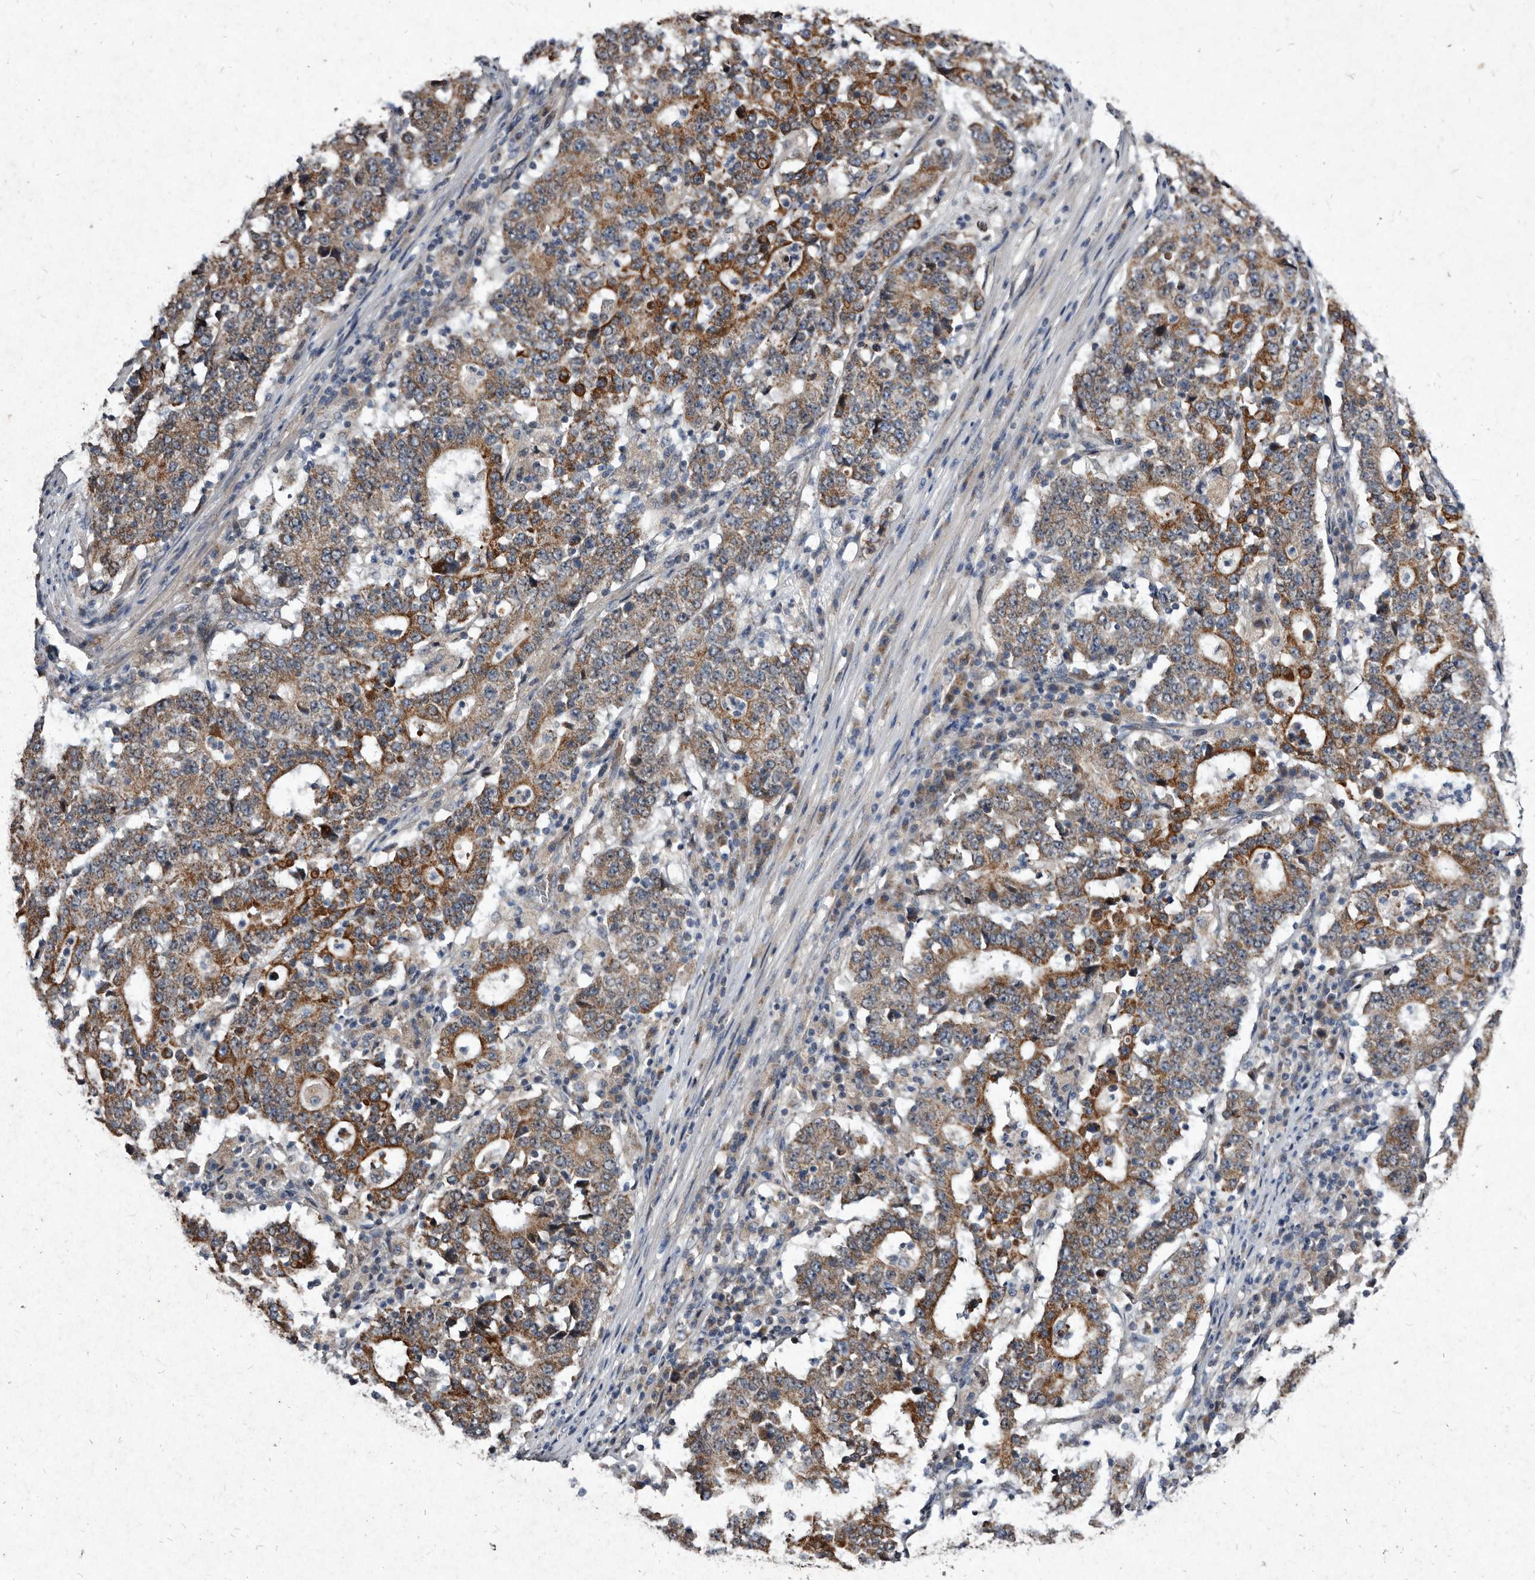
{"staining": {"intensity": "moderate", "quantity": ">75%", "location": "cytoplasmic/membranous"}, "tissue": "stomach cancer", "cell_type": "Tumor cells", "image_type": "cancer", "snomed": [{"axis": "morphology", "description": "Adenocarcinoma, NOS"}, {"axis": "topography", "description": "Stomach"}], "caption": "The image exhibits a brown stain indicating the presence of a protein in the cytoplasmic/membranous of tumor cells in stomach adenocarcinoma. (DAB IHC with brightfield microscopy, high magnification).", "gene": "YPEL3", "patient": {"sex": "male", "age": 59}}